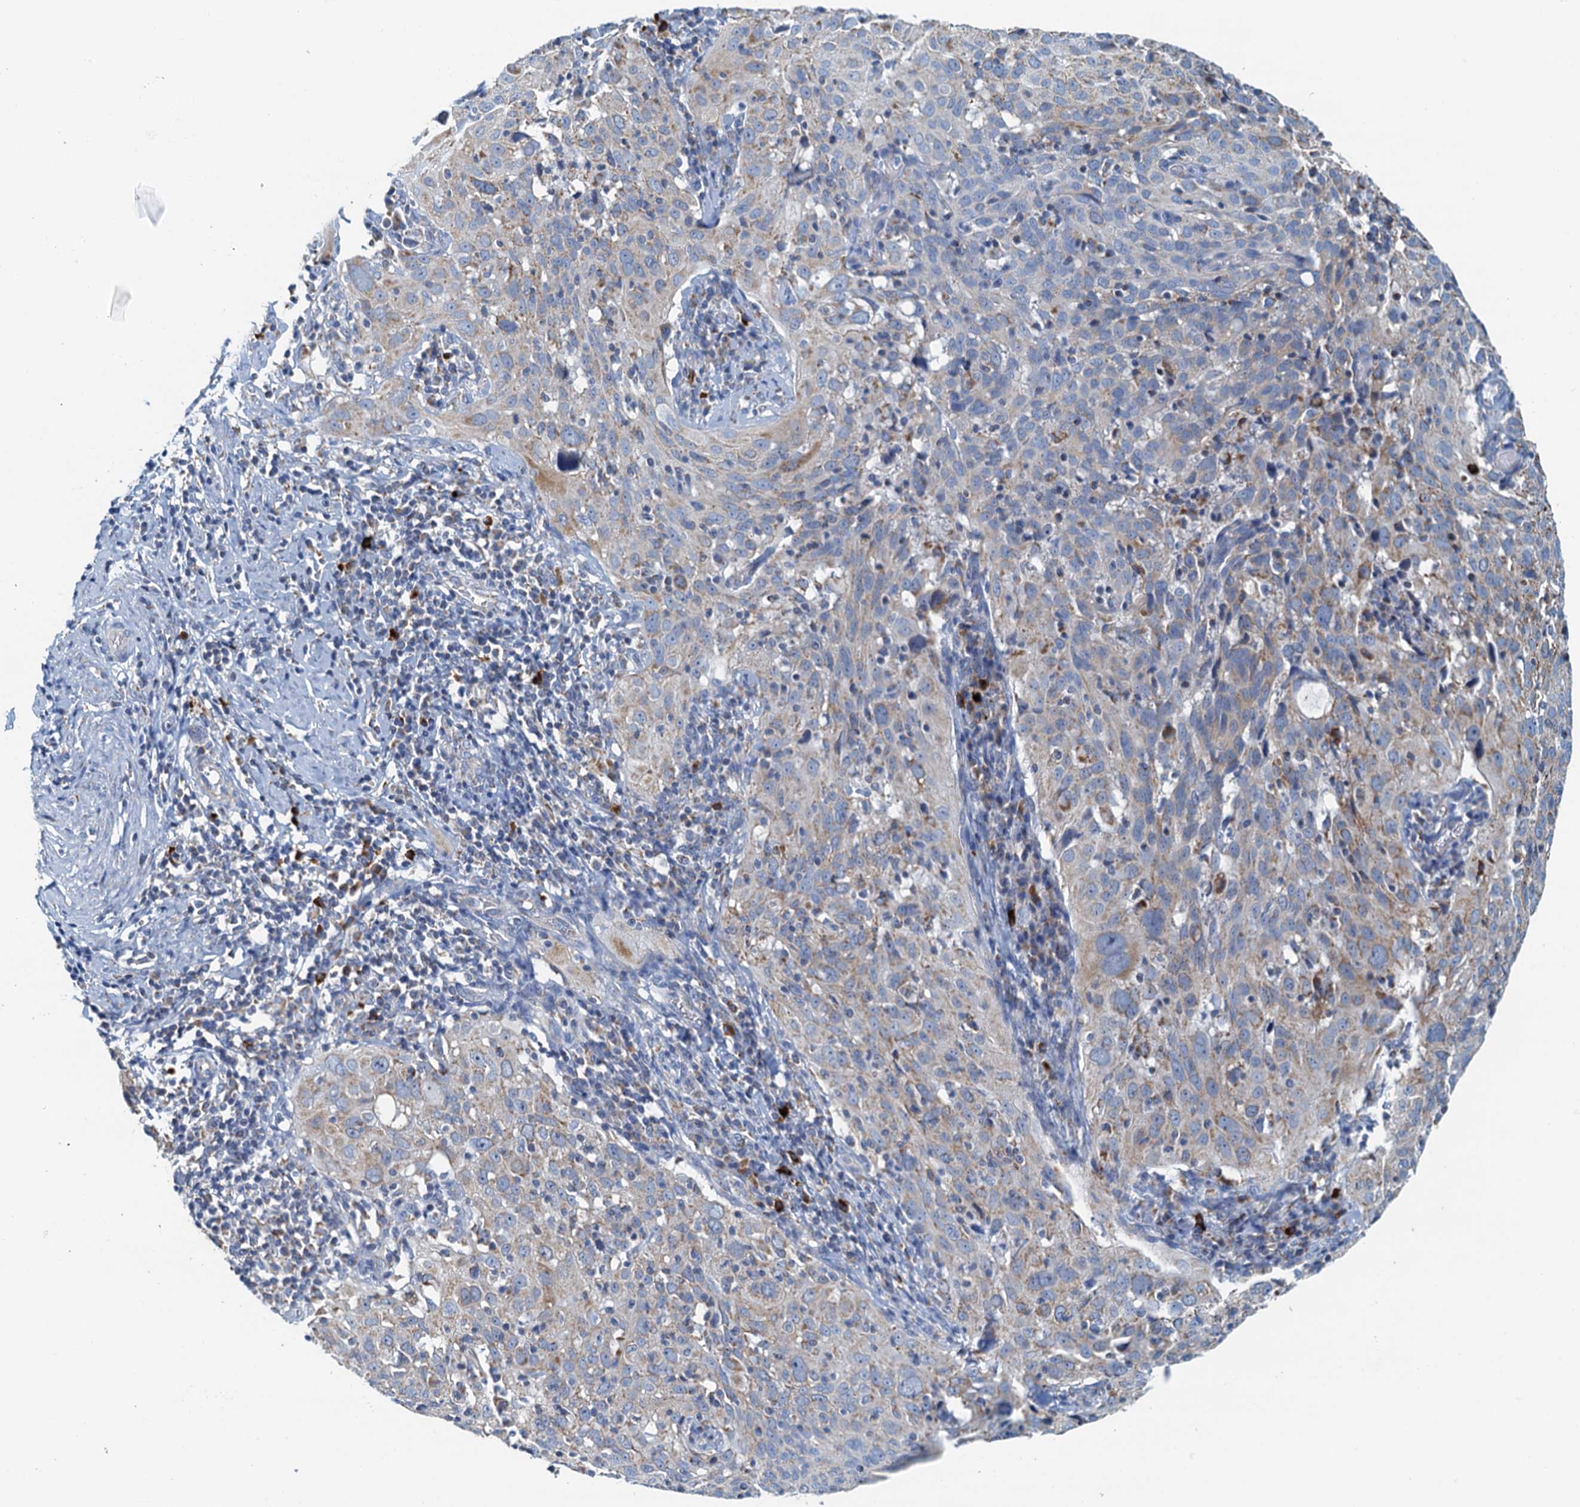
{"staining": {"intensity": "weak", "quantity": "<25%", "location": "cytoplasmic/membranous"}, "tissue": "cervical cancer", "cell_type": "Tumor cells", "image_type": "cancer", "snomed": [{"axis": "morphology", "description": "Squamous cell carcinoma, NOS"}, {"axis": "topography", "description": "Cervix"}], "caption": "The micrograph shows no significant expression in tumor cells of squamous cell carcinoma (cervical).", "gene": "POC1A", "patient": {"sex": "female", "age": 31}}